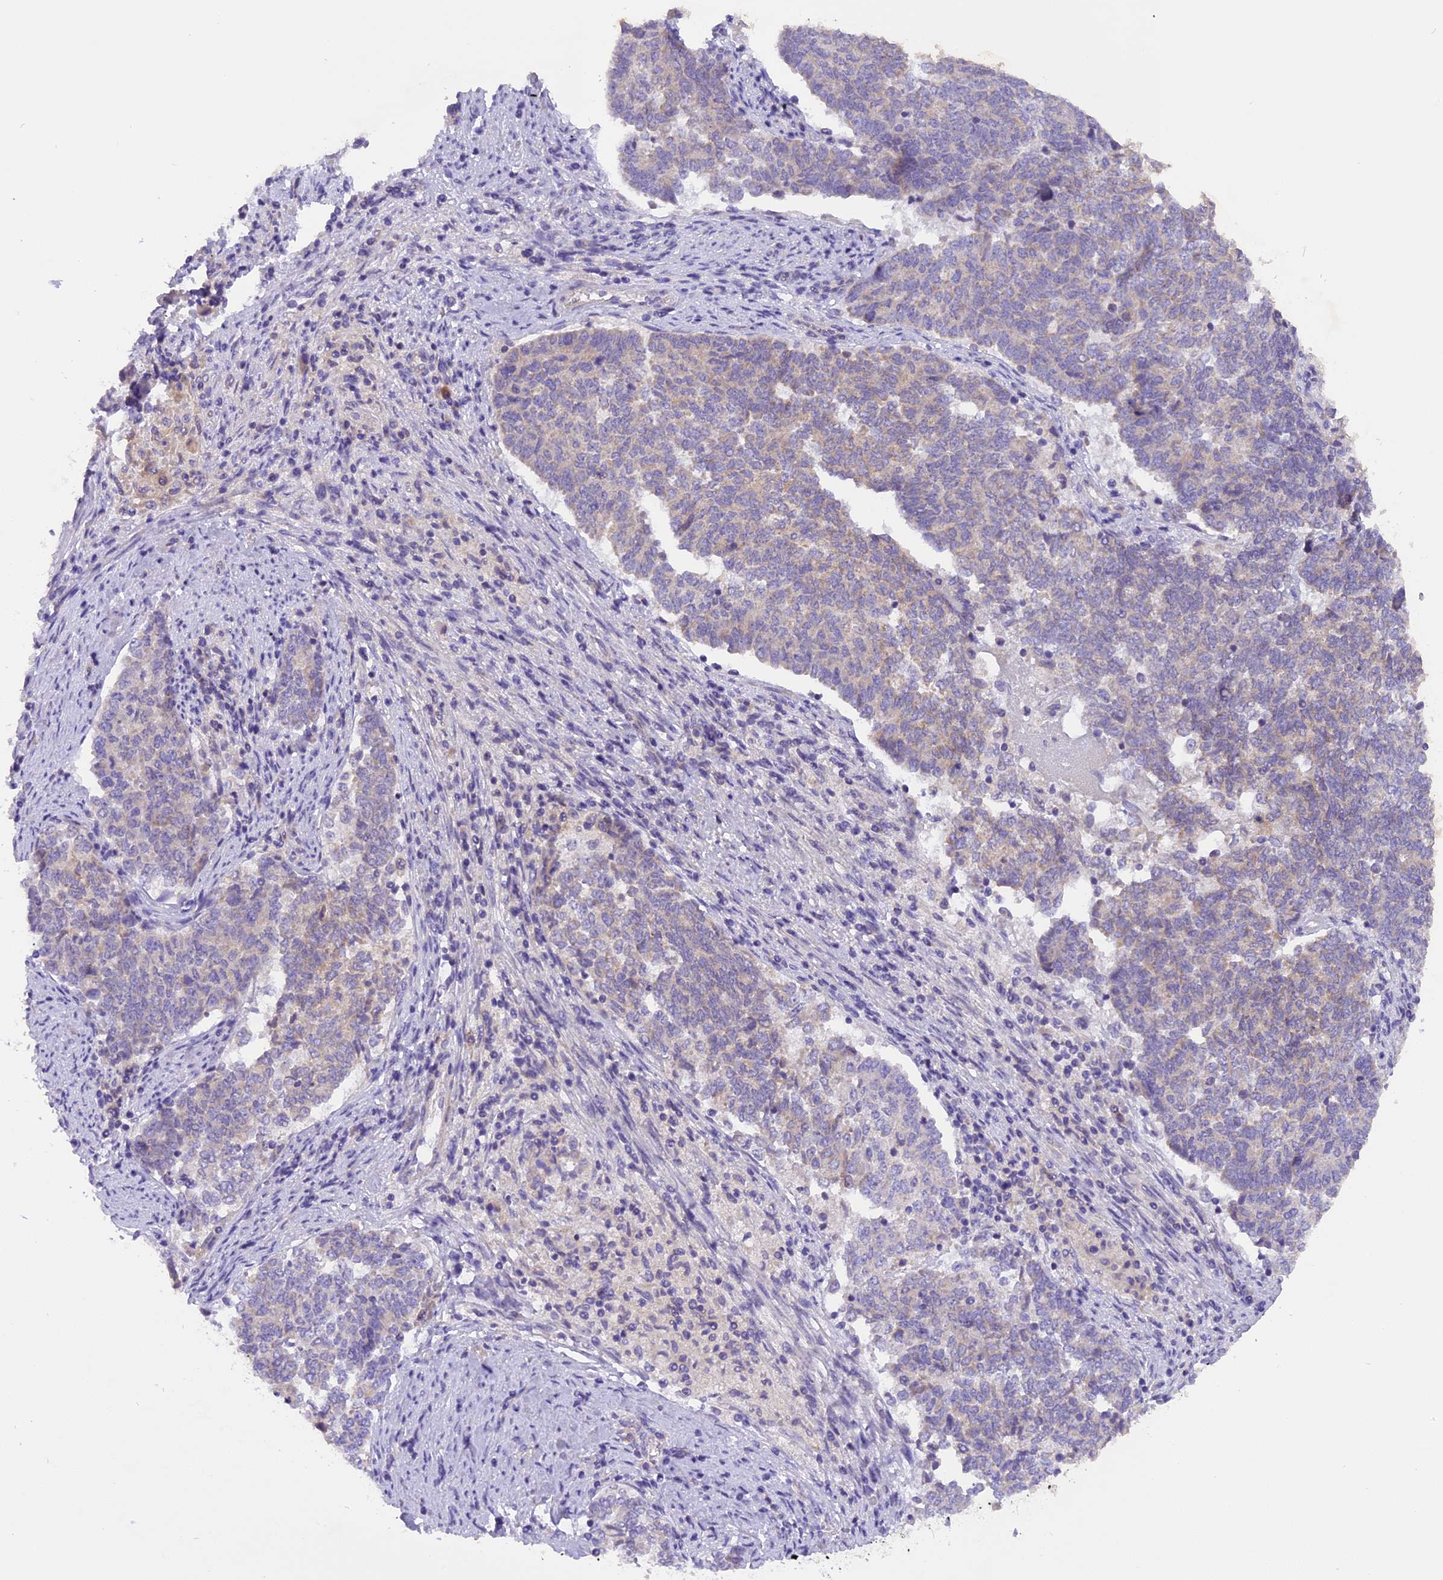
{"staining": {"intensity": "negative", "quantity": "none", "location": "none"}, "tissue": "endometrial cancer", "cell_type": "Tumor cells", "image_type": "cancer", "snomed": [{"axis": "morphology", "description": "Adenocarcinoma, NOS"}, {"axis": "topography", "description": "Endometrium"}], "caption": "Histopathology image shows no protein expression in tumor cells of endometrial adenocarcinoma tissue.", "gene": "TRIM3", "patient": {"sex": "female", "age": 80}}